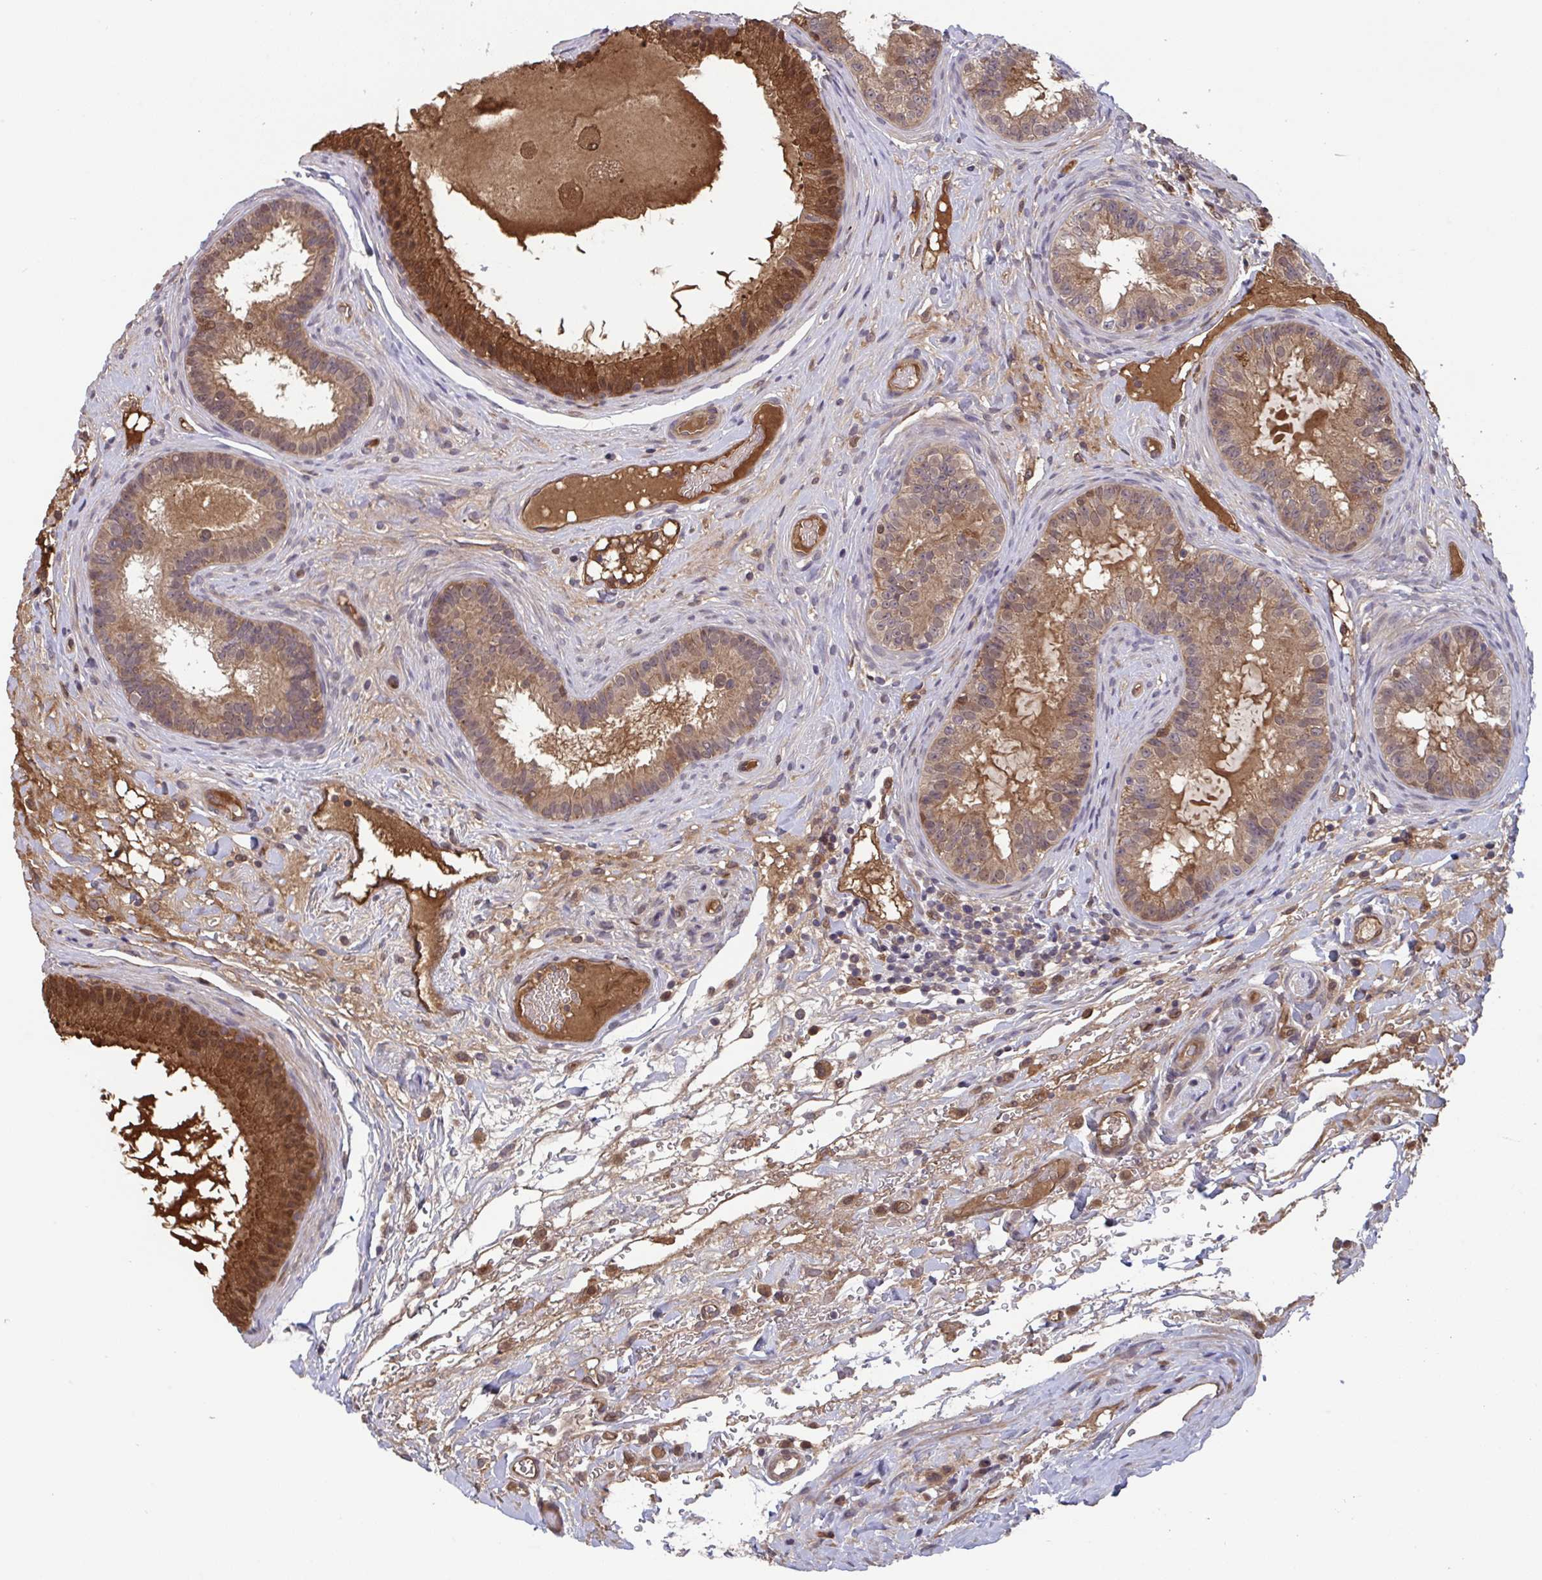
{"staining": {"intensity": "moderate", "quantity": ">75%", "location": "cytoplasmic/membranous,nuclear"}, "tissue": "epididymis", "cell_type": "Glandular cells", "image_type": "normal", "snomed": [{"axis": "morphology", "description": "Normal tissue, NOS"}, {"axis": "topography", "description": "Epididymis"}], "caption": "A medium amount of moderate cytoplasmic/membranous,nuclear staining is appreciated in approximately >75% of glandular cells in unremarkable epididymis. The staining was performed using DAB to visualize the protein expression in brown, while the nuclei were stained in blue with hematoxylin (Magnification: 20x).", "gene": "TIGAR", "patient": {"sex": "male", "age": 23}}